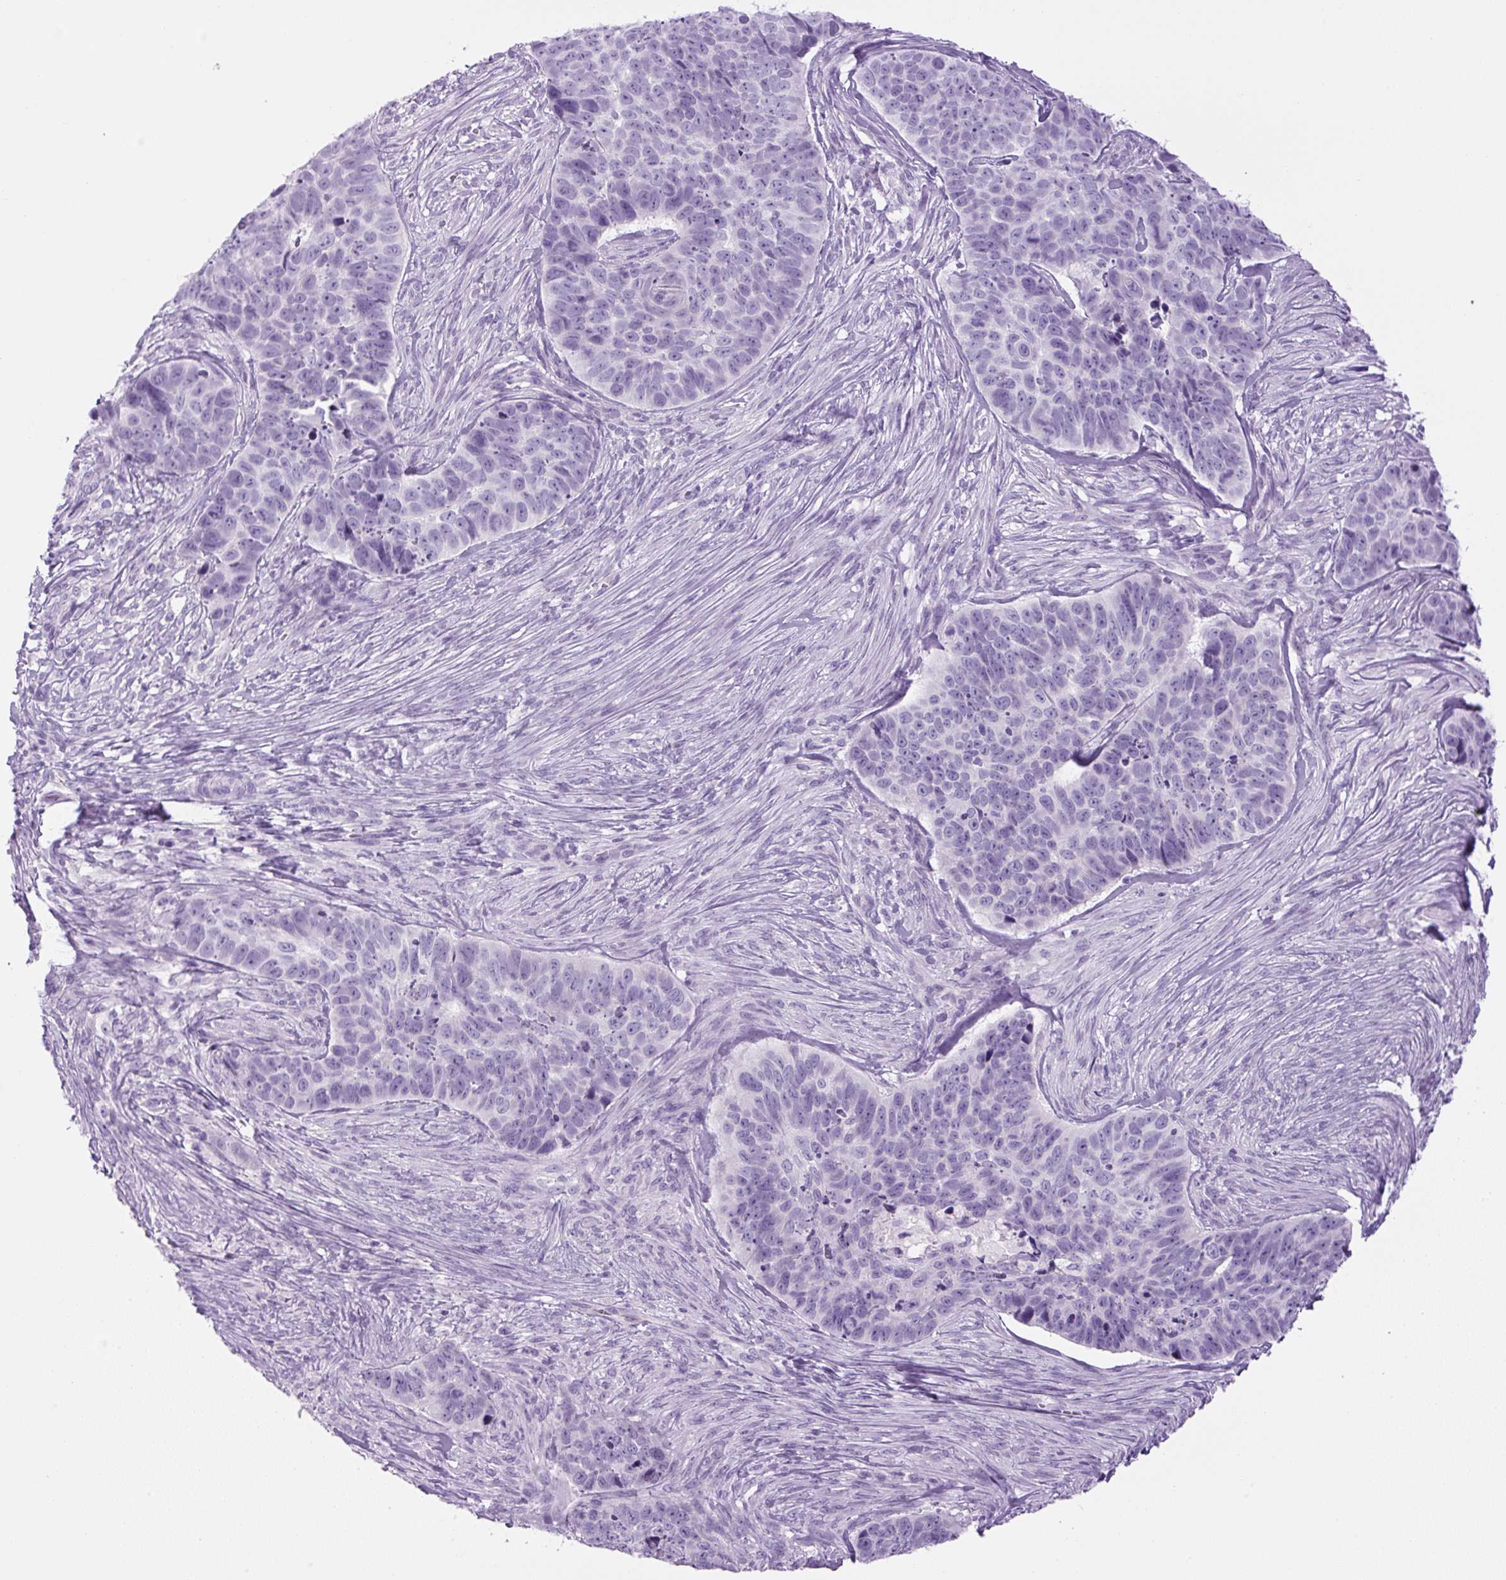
{"staining": {"intensity": "negative", "quantity": "none", "location": "none"}, "tissue": "skin cancer", "cell_type": "Tumor cells", "image_type": "cancer", "snomed": [{"axis": "morphology", "description": "Basal cell carcinoma"}, {"axis": "topography", "description": "Skin"}], "caption": "Tumor cells show no significant staining in skin basal cell carcinoma.", "gene": "RSPO4", "patient": {"sex": "female", "age": 82}}